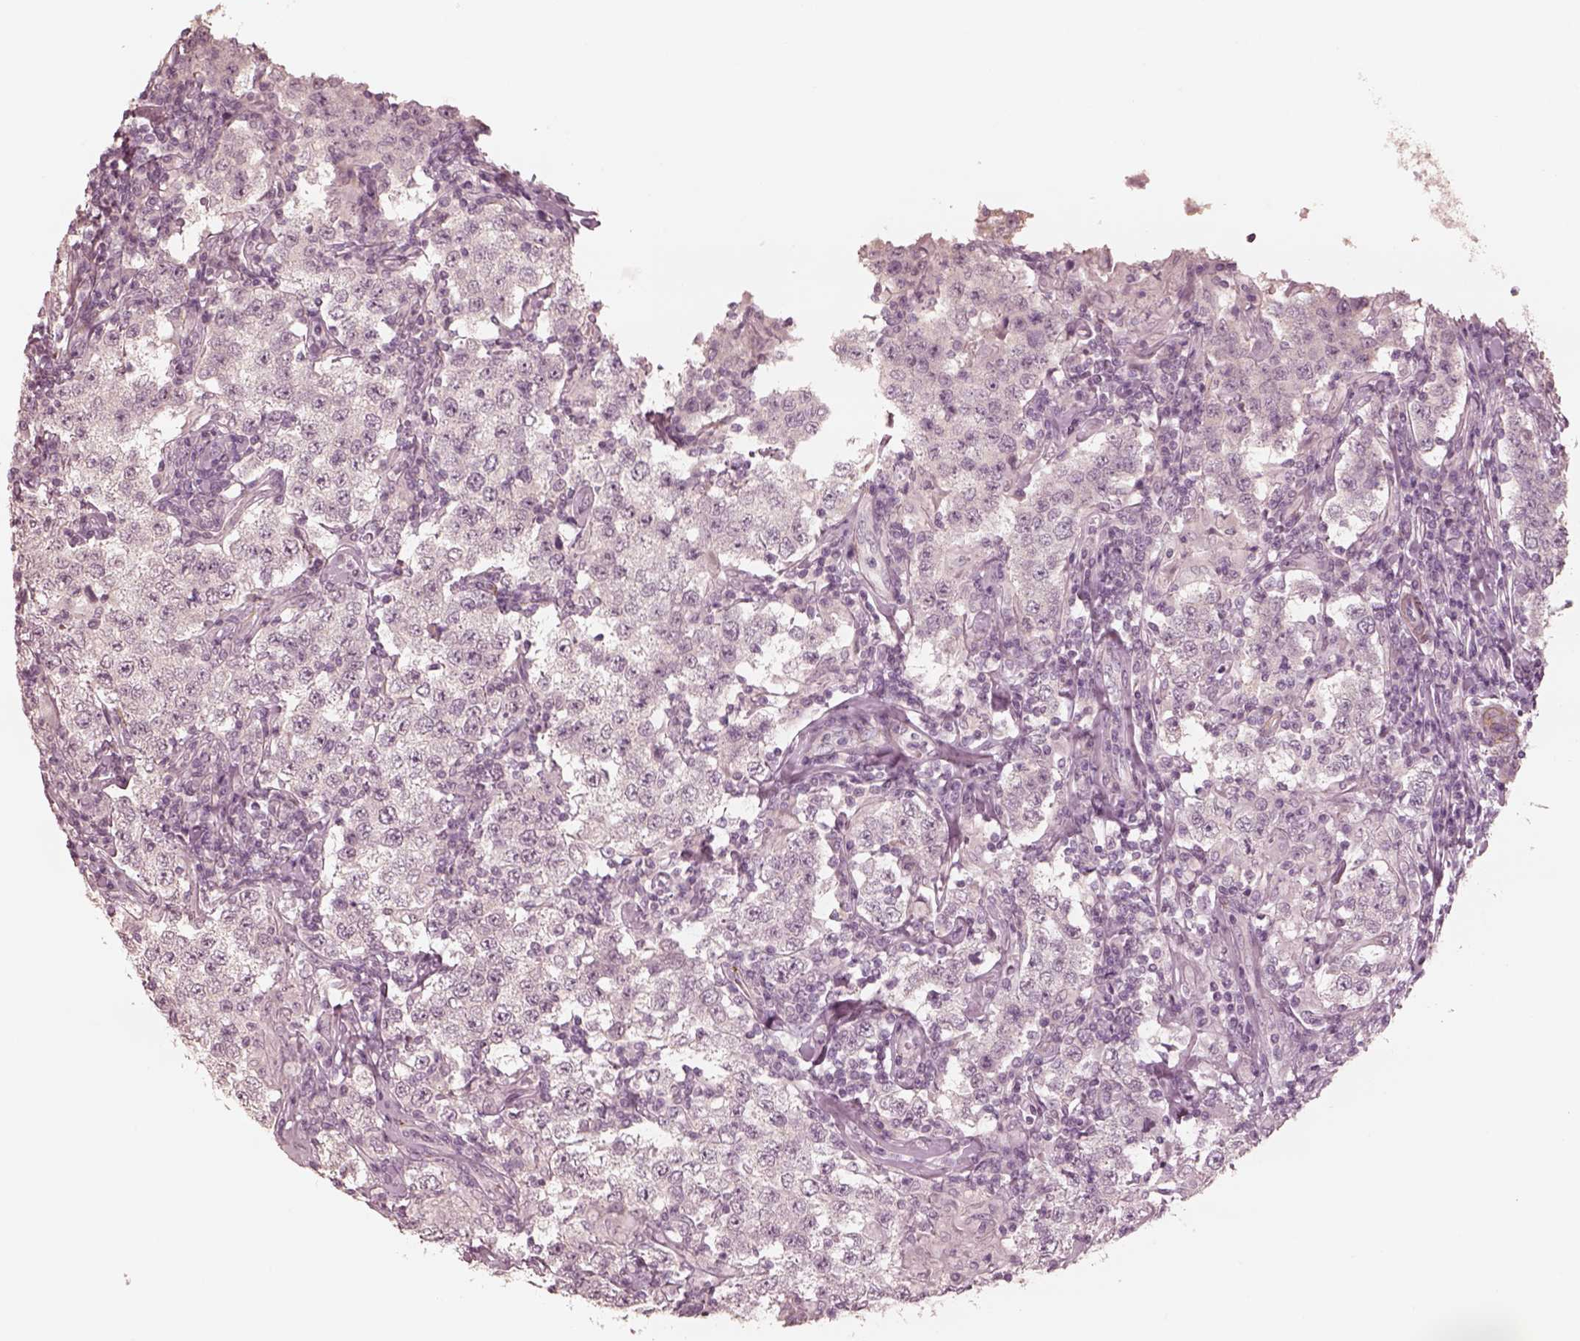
{"staining": {"intensity": "negative", "quantity": "none", "location": "none"}, "tissue": "testis cancer", "cell_type": "Tumor cells", "image_type": "cancer", "snomed": [{"axis": "morphology", "description": "Seminoma, NOS"}, {"axis": "morphology", "description": "Carcinoma, Embryonal, NOS"}, {"axis": "topography", "description": "Testis"}], "caption": "A histopathology image of human testis cancer is negative for staining in tumor cells. Brightfield microscopy of immunohistochemistry (IHC) stained with DAB (3,3'-diaminobenzidine) (brown) and hematoxylin (blue), captured at high magnification.", "gene": "DNAAF9", "patient": {"sex": "male", "age": 41}}